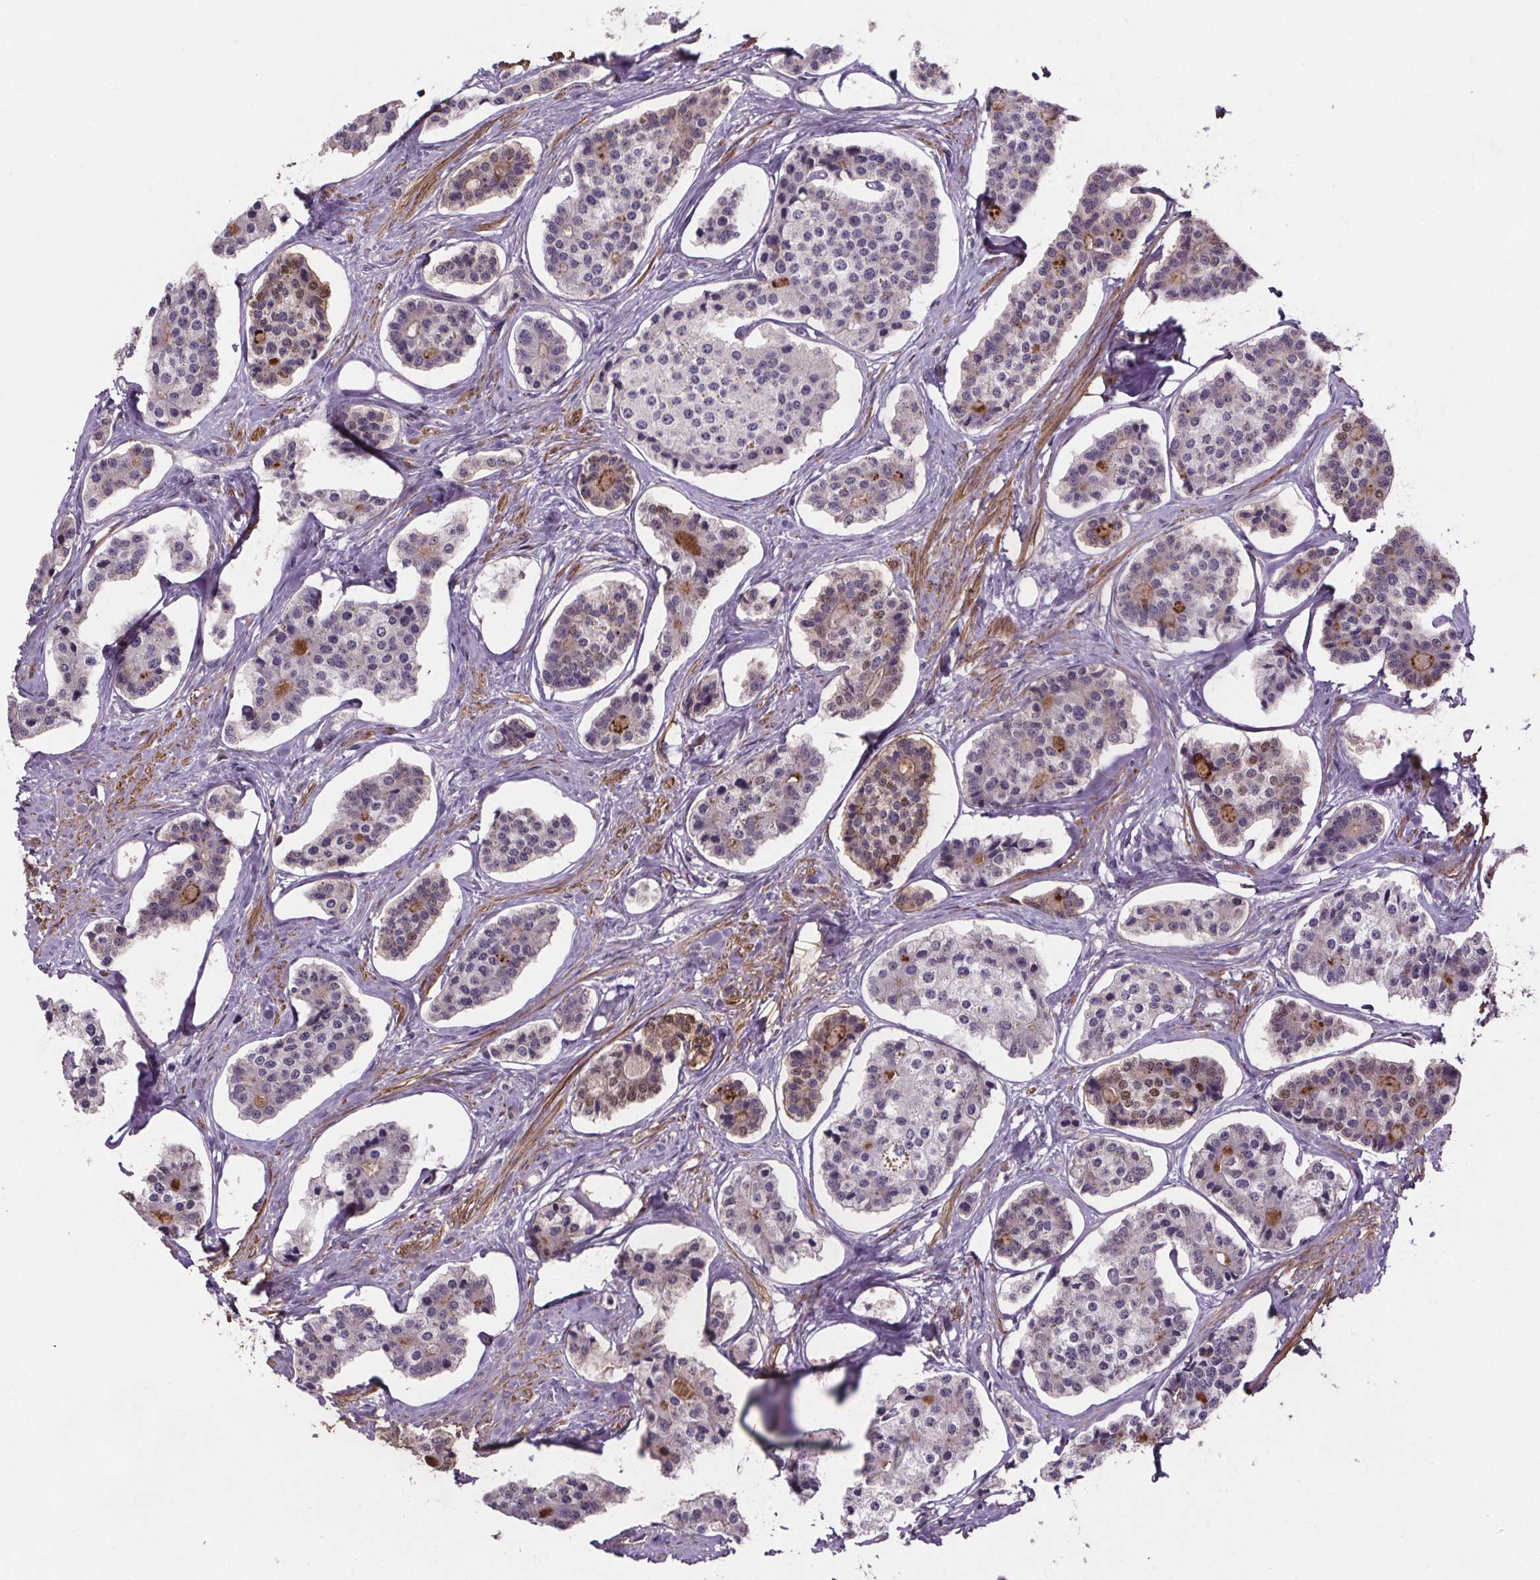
{"staining": {"intensity": "negative", "quantity": "none", "location": "none"}, "tissue": "carcinoid", "cell_type": "Tumor cells", "image_type": "cancer", "snomed": [{"axis": "morphology", "description": "Carcinoid, malignant, NOS"}, {"axis": "topography", "description": "Small intestine"}], "caption": "Tumor cells show no significant protein expression in malignant carcinoid.", "gene": "CLN3", "patient": {"sex": "female", "age": 65}}